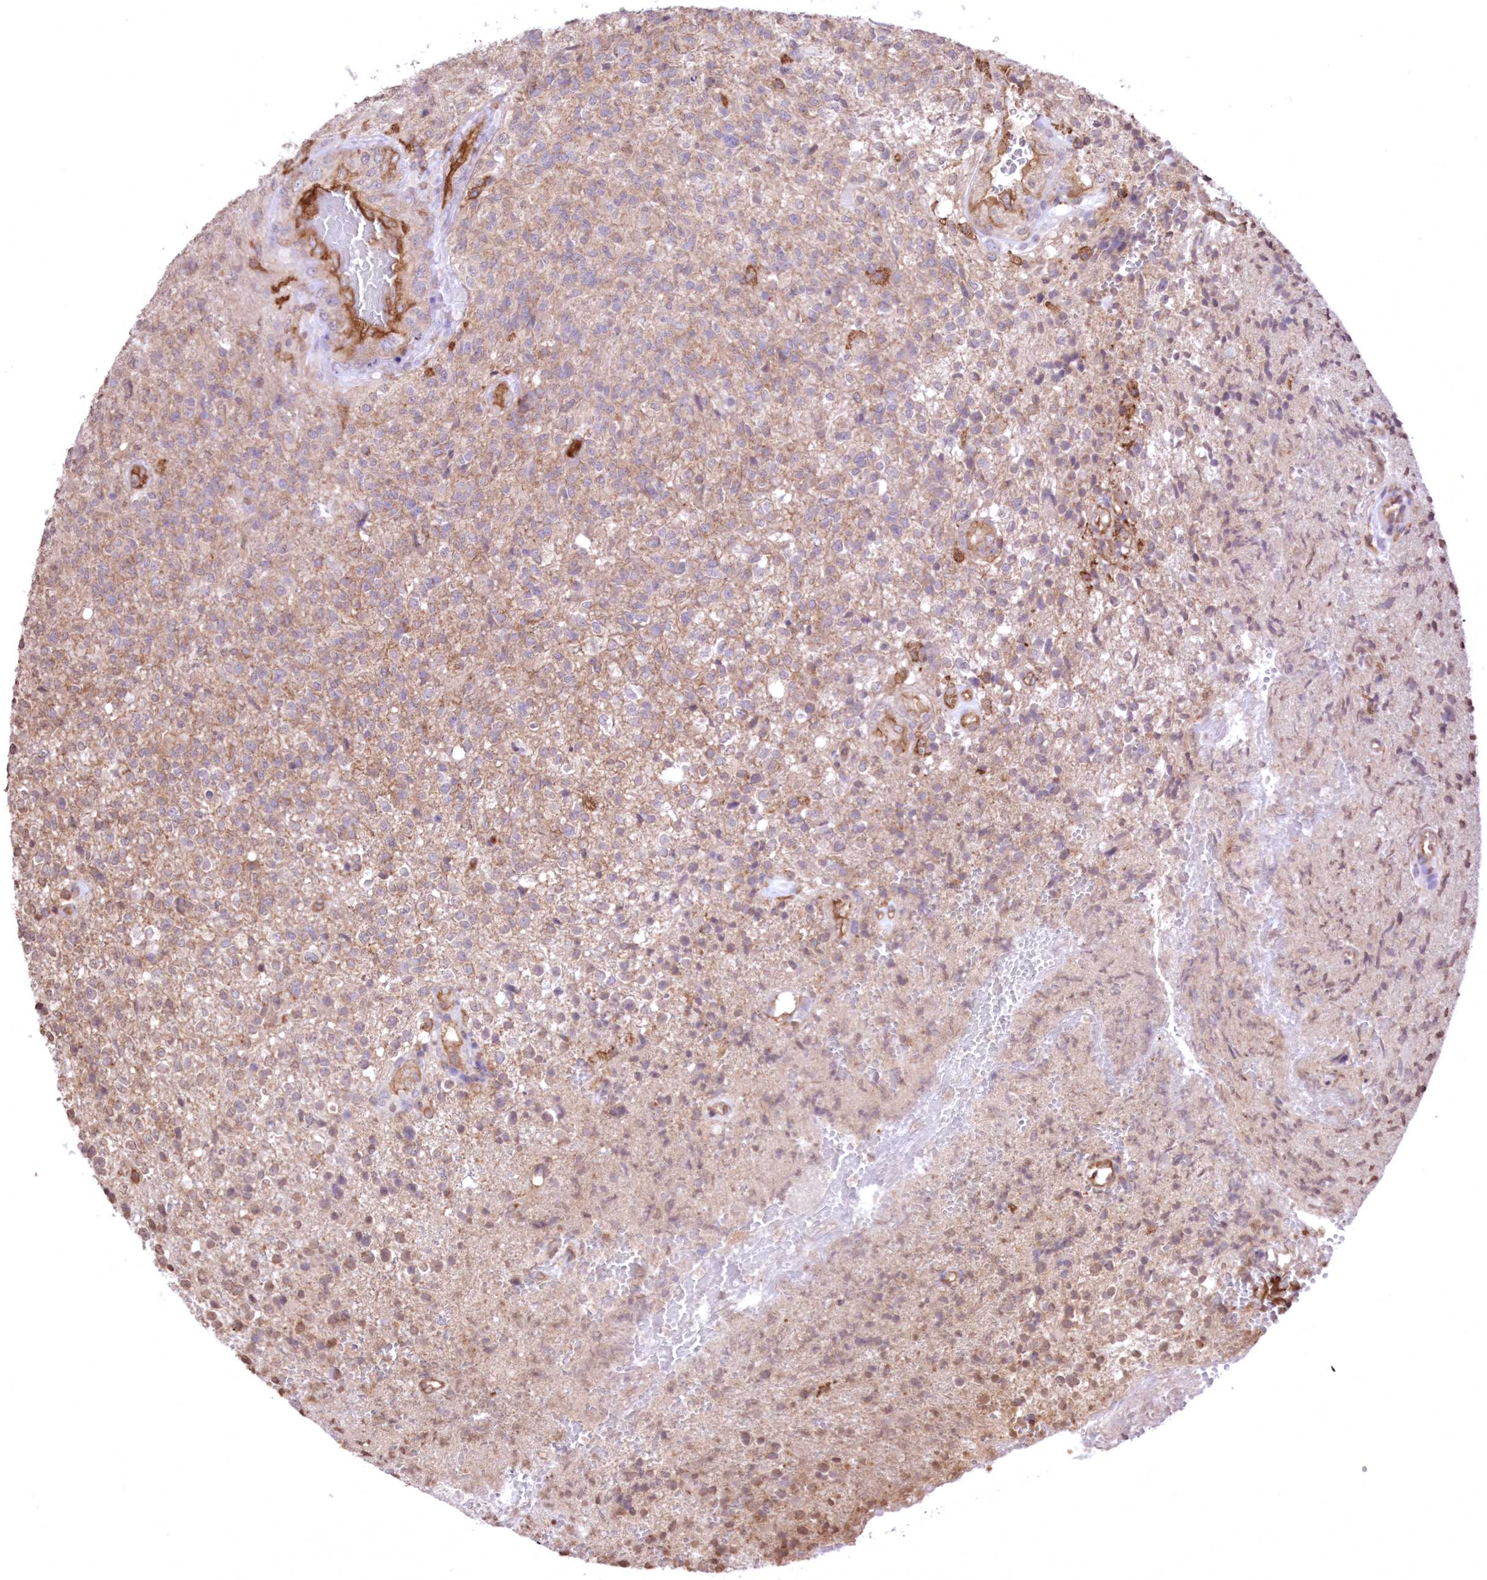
{"staining": {"intensity": "moderate", "quantity": ">75%", "location": "cytoplasmic/membranous"}, "tissue": "glioma", "cell_type": "Tumor cells", "image_type": "cancer", "snomed": [{"axis": "morphology", "description": "Glioma, malignant, High grade"}, {"axis": "topography", "description": "Brain"}], "caption": "This micrograph shows malignant glioma (high-grade) stained with immunohistochemistry to label a protein in brown. The cytoplasmic/membranous of tumor cells show moderate positivity for the protein. Nuclei are counter-stained blue.", "gene": "FCHO2", "patient": {"sex": "male", "age": 56}}